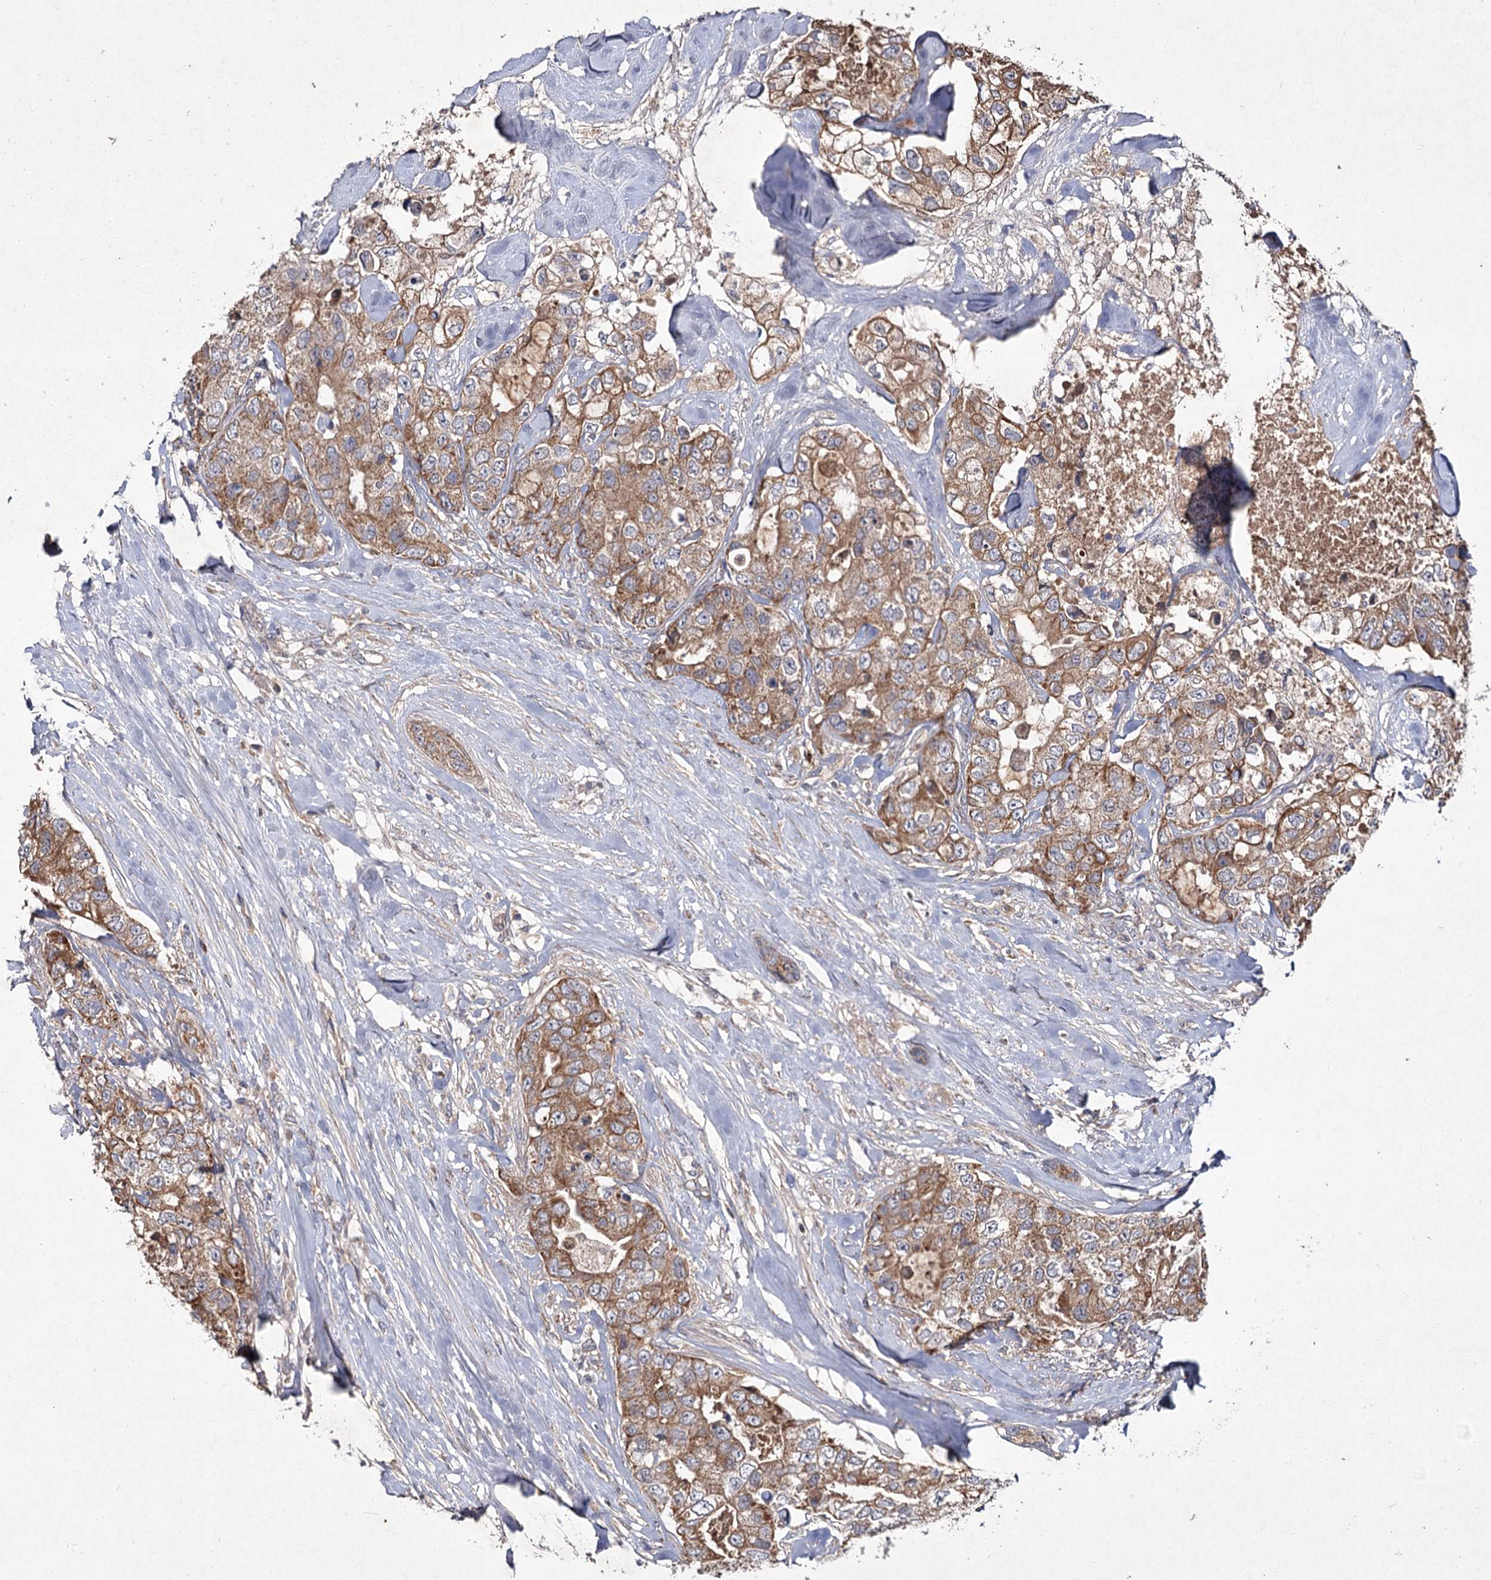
{"staining": {"intensity": "moderate", "quantity": ">75%", "location": "cytoplasmic/membranous"}, "tissue": "breast cancer", "cell_type": "Tumor cells", "image_type": "cancer", "snomed": [{"axis": "morphology", "description": "Duct carcinoma"}, {"axis": "topography", "description": "Breast"}], "caption": "Immunohistochemistry histopathology image of breast cancer stained for a protein (brown), which exhibits medium levels of moderate cytoplasmic/membranous staining in approximately >75% of tumor cells.", "gene": "MFN1", "patient": {"sex": "female", "age": 62}}